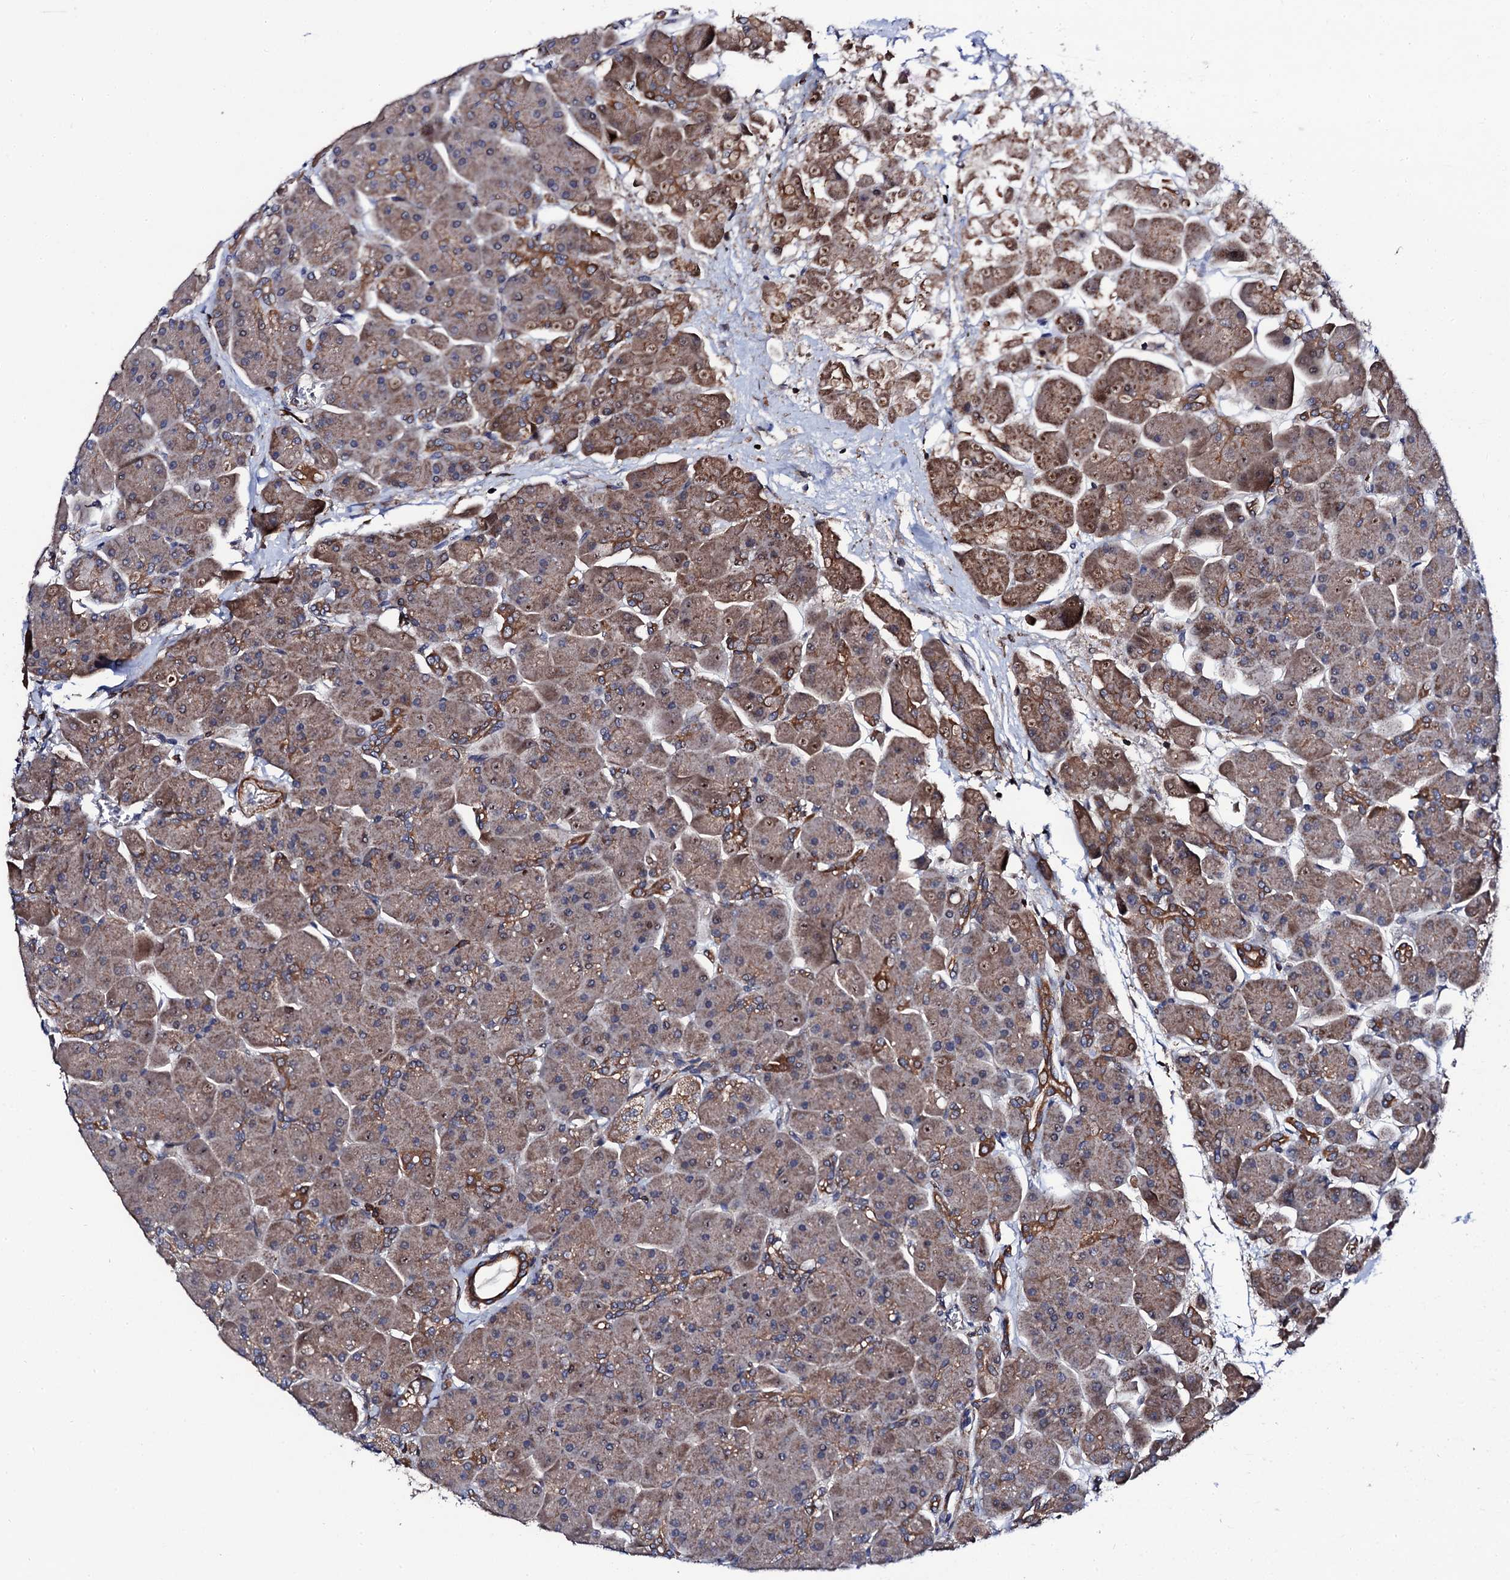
{"staining": {"intensity": "moderate", "quantity": ">75%", "location": "cytoplasmic/membranous,nuclear"}, "tissue": "pancreas", "cell_type": "Exocrine glandular cells", "image_type": "normal", "snomed": [{"axis": "morphology", "description": "Normal tissue, NOS"}, {"axis": "topography", "description": "Pancreas"}], "caption": "Immunohistochemical staining of normal pancreas reveals moderate cytoplasmic/membranous,nuclear protein staining in approximately >75% of exocrine glandular cells. (Stains: DAB (3,3'-diaminobenzidine) in brown, nuclei in blue, Microscopy: brightfield microscopy at high magnification).", "gene": "COG4", "patient": {"sex": "male", "age": 66}}